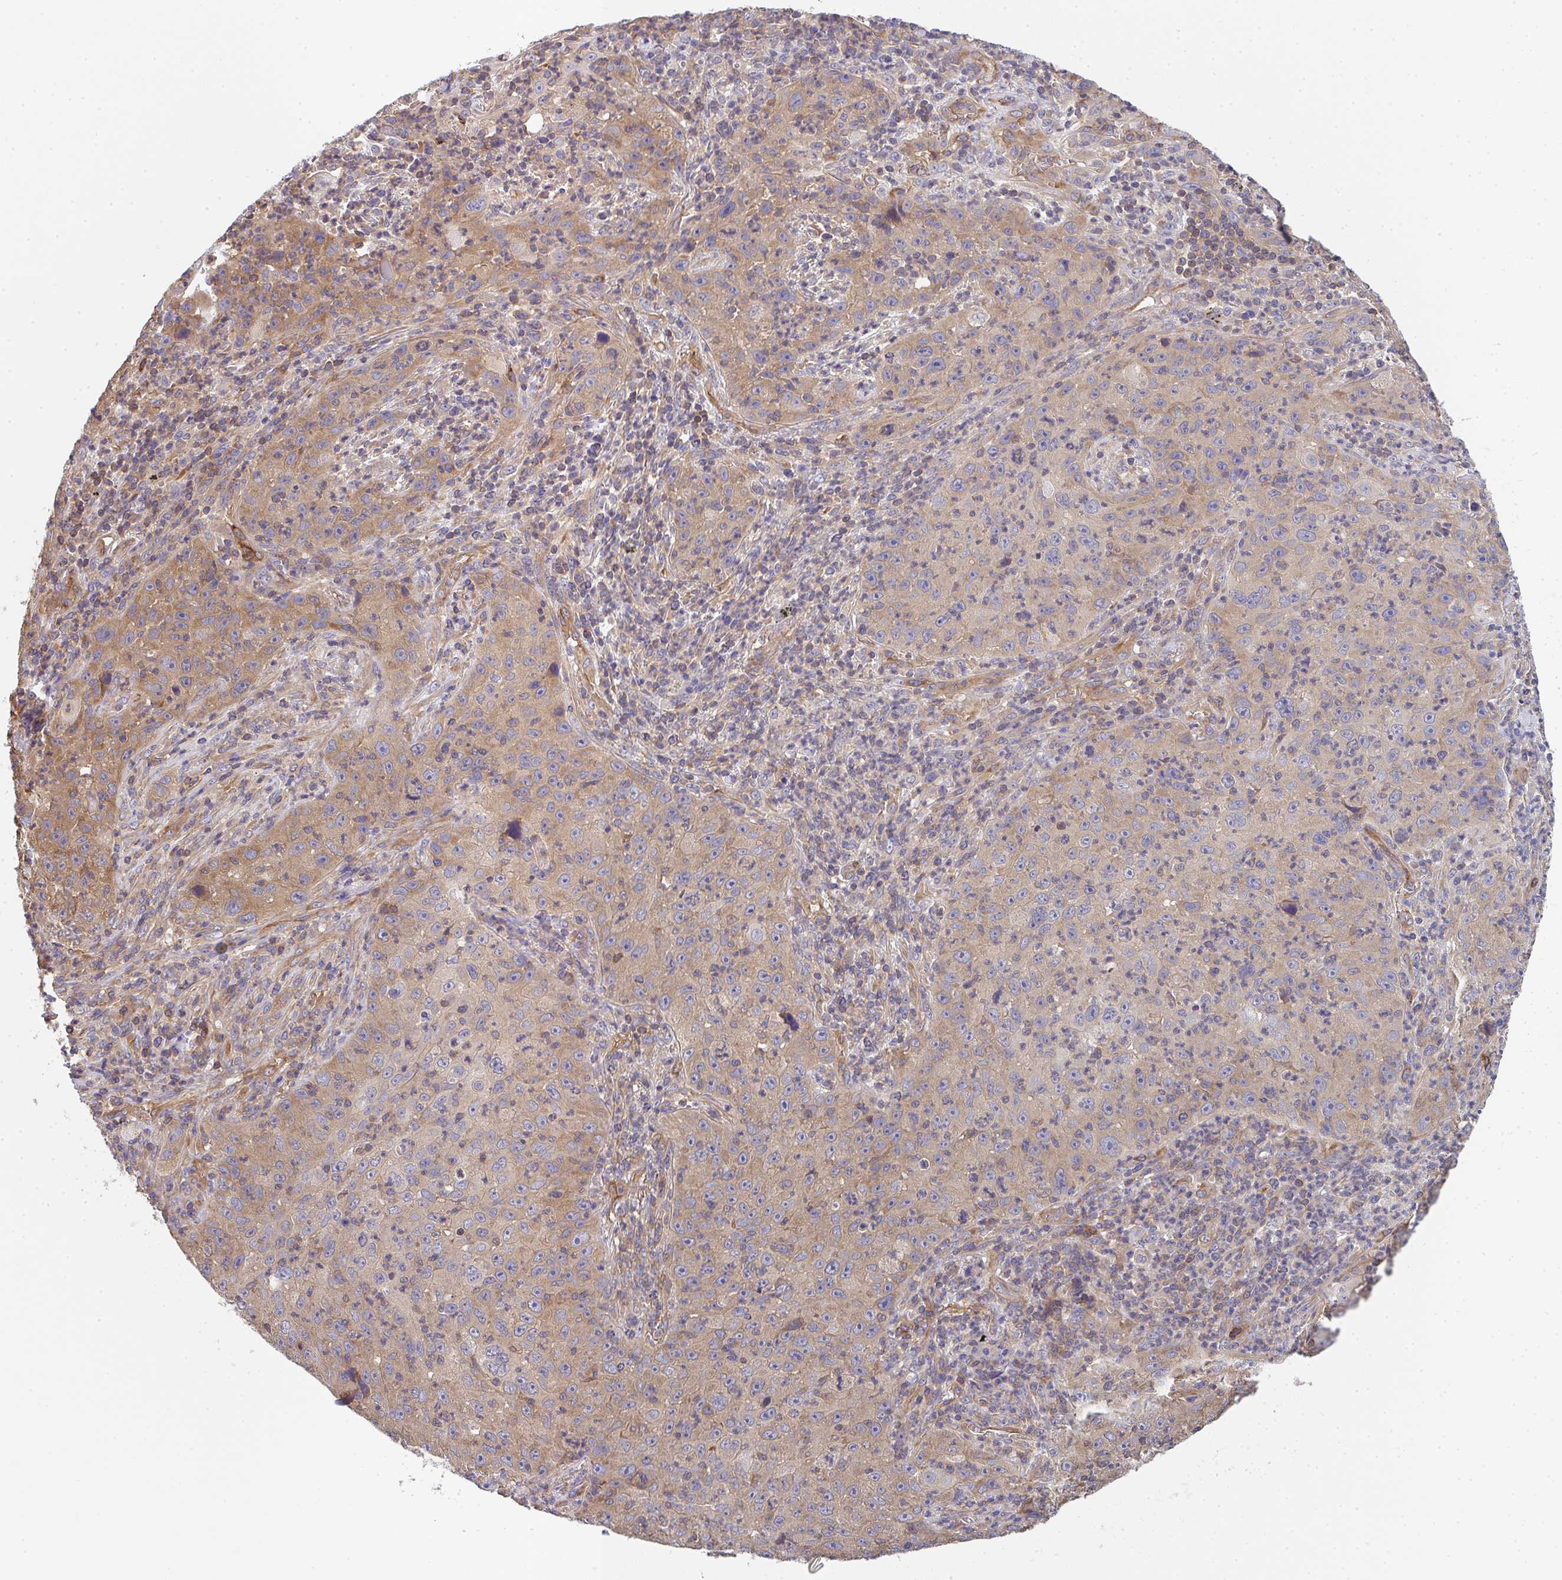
{"staining": {"intensity": "weak", "quantity": "25%-75%", "location": "cytoplasmic/membranous"}, "tissue": "lung cancer", "cell_type": "Tumor cells", "image_type": "cancer", "snomed": [{"axis": "morphology", "description": "Squamous cell carcinoma, NOS"}, {"axis": "topography", "description": "Lung"}], "caption": "The micrograph reveals staining of lung cancer, revealing weak cytoplasmic/membranous protein positivity (brown color) within tumor cells.", "gene": "TMEM229A", "patient": {"sex": "male", "age": 71}}